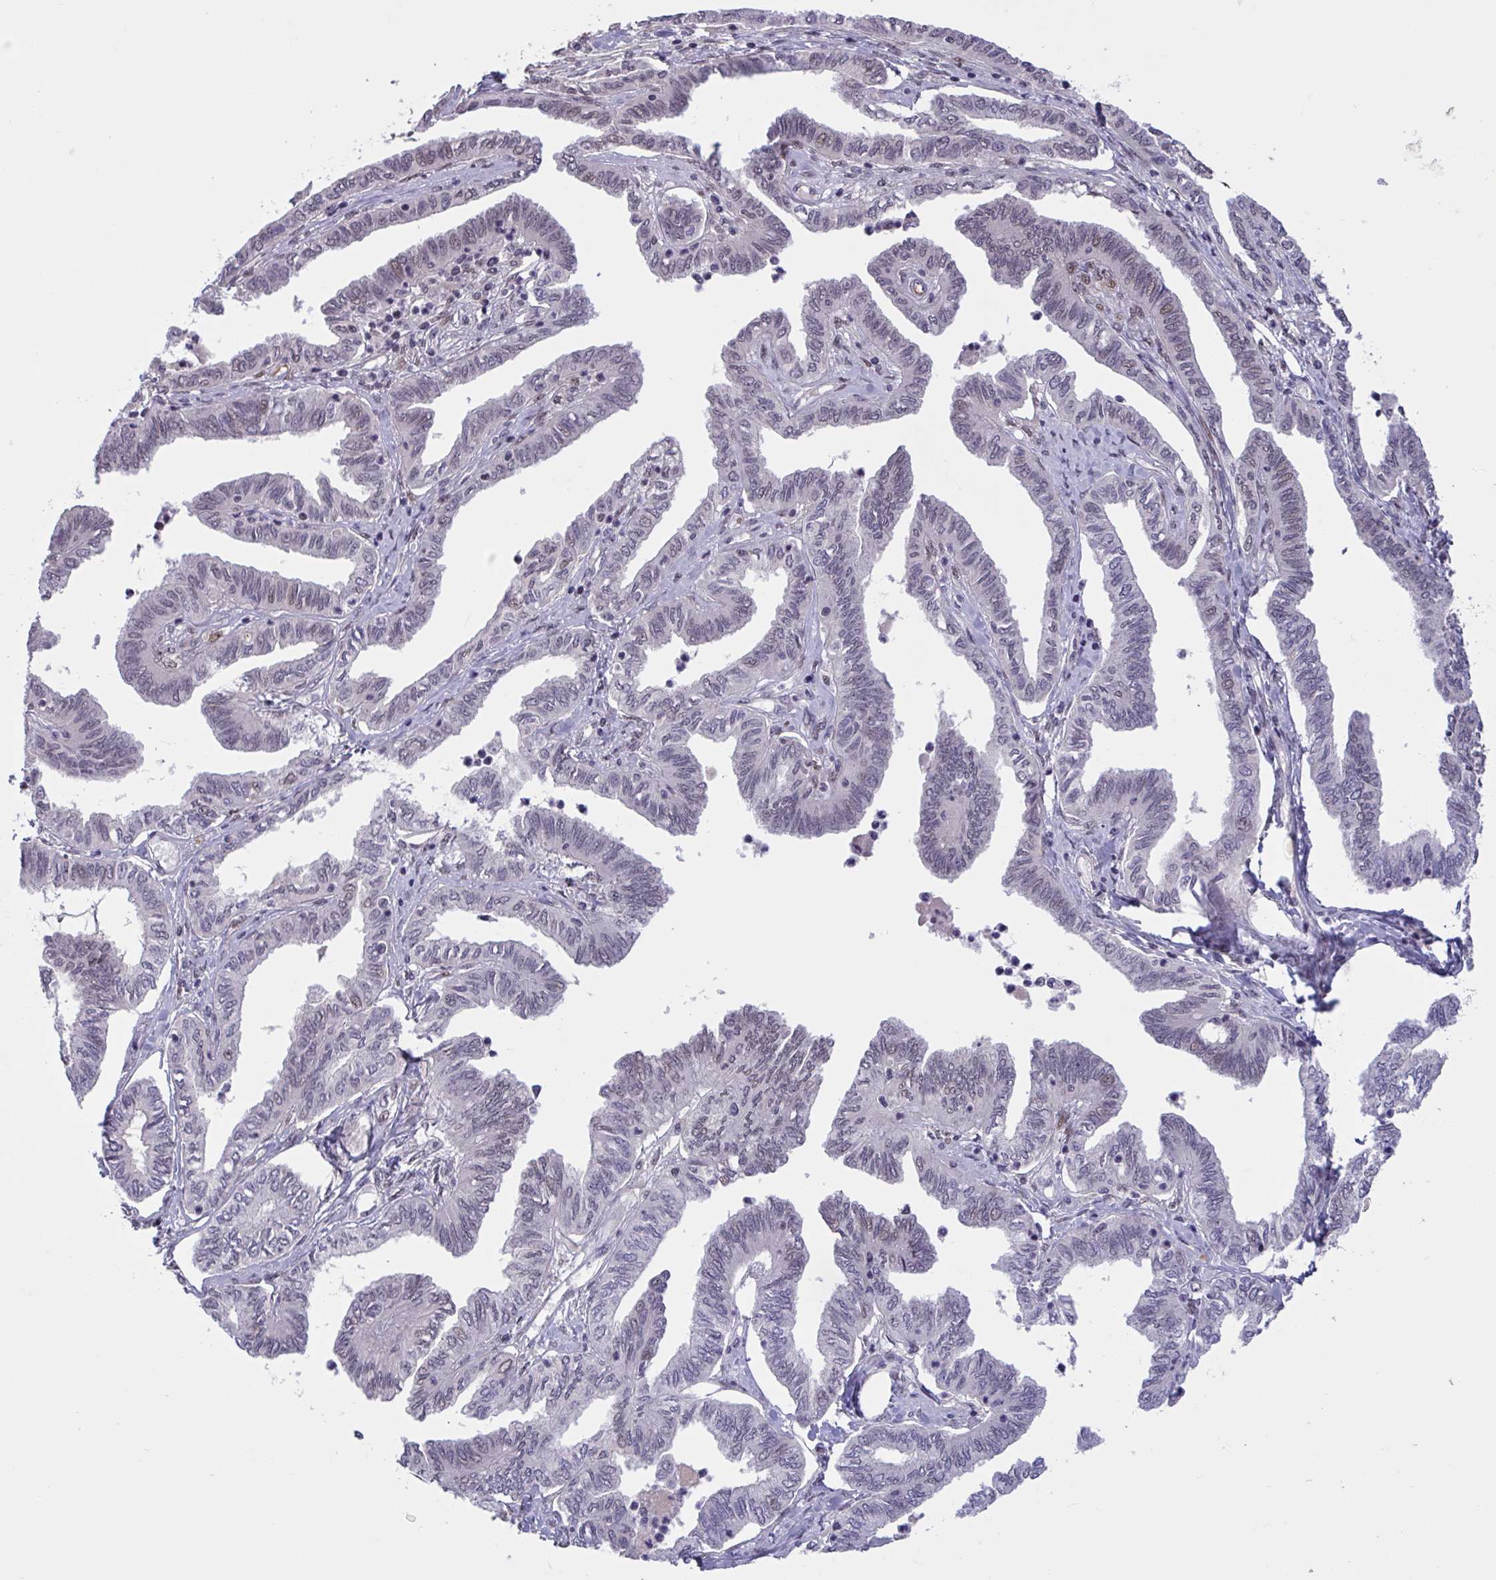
{"staining": {"intensity": "moderate", "quantity": "<25%", "location": "nuclear"}, "tissue": "ovarian cancer", "cell_type": "Tumor cells", "image_type": "cancer", "snomed": [{"axis": "morphology", "description": "Carcinoma, endometroid"}, {"axis": "topography", "description": "Ovary"}], "caption": "Immunohistochemical staining of human ovarian cancer (endometroid carcinoma) shows moderate nuclear protein expression in approximately <25% of tumor cells. The staining was performed using DAB to visualize the protein expression in brown, while the nuclei were stained in blue with hematoxylin (Magnification: 20x).", "gene": "ZNF414", "patient": {"sex": "female", "age": 70}}